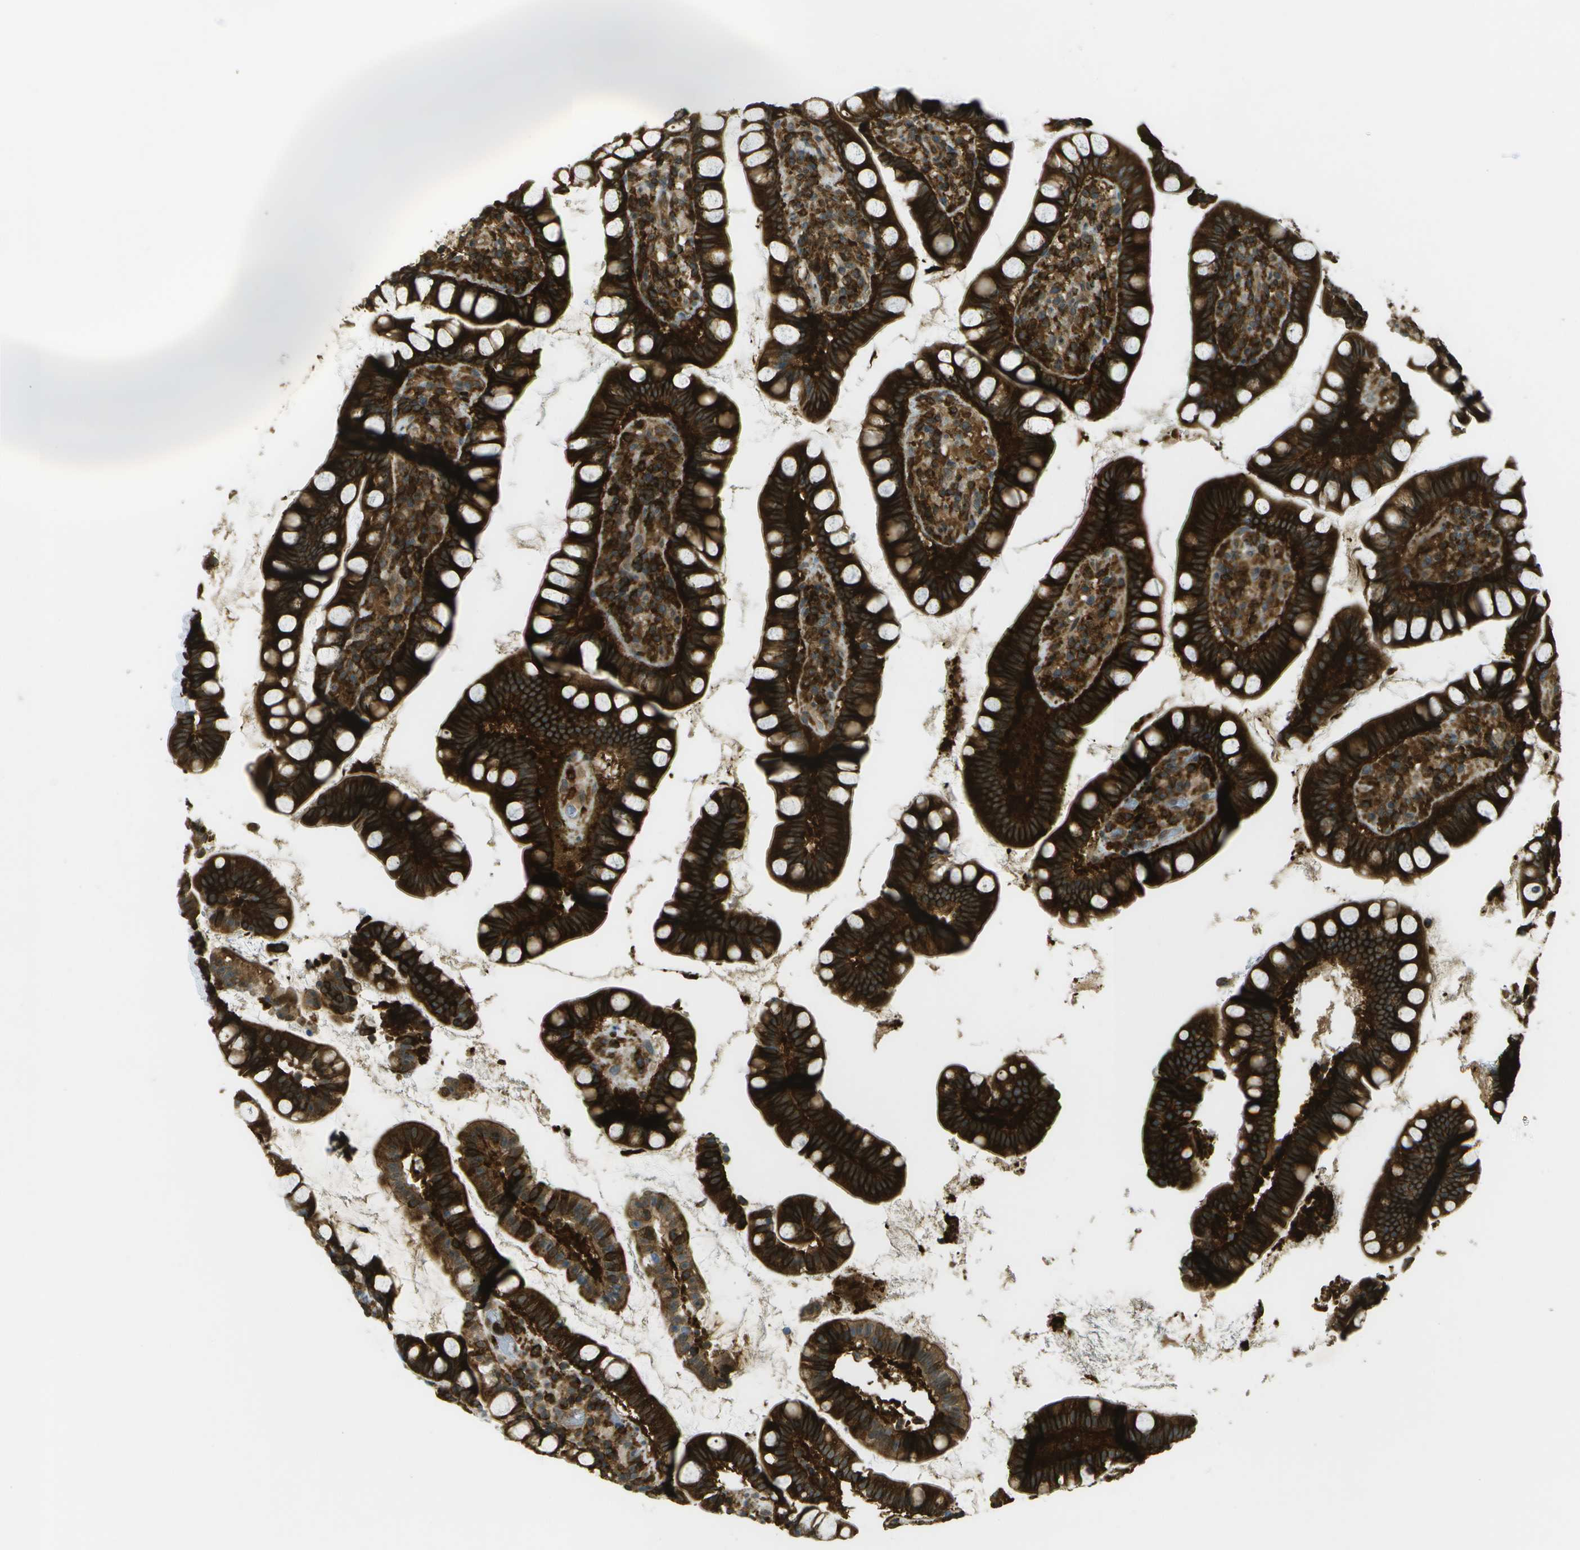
{"staining": {"intensity": "strong", "quantity": ">75%", "location": "cytoplasmic/membranous"}, "tissue": "small intestine", "cell_type": "Glandular cells", "image_type": "normal", "snomed": [{"axis": "morphology", "description": "Normal tissue, NOS"}, {"axis": "topography", "description": "Small intestine"}], "caption": "Unremarkable small intestine shows strong cytoplasmic/membranous positivity in about >75% of glandular cells, visualized by immunohistochemistry. The staining was performed using DAB (3,3'-diaminobenzidine) to visualize the protein expression in brown, while the nuclei were stained in blue with hematoxylin (Magnification: 20x).", "gene": "TMTC1", "patient": {"sex": "female", "age": 84}}